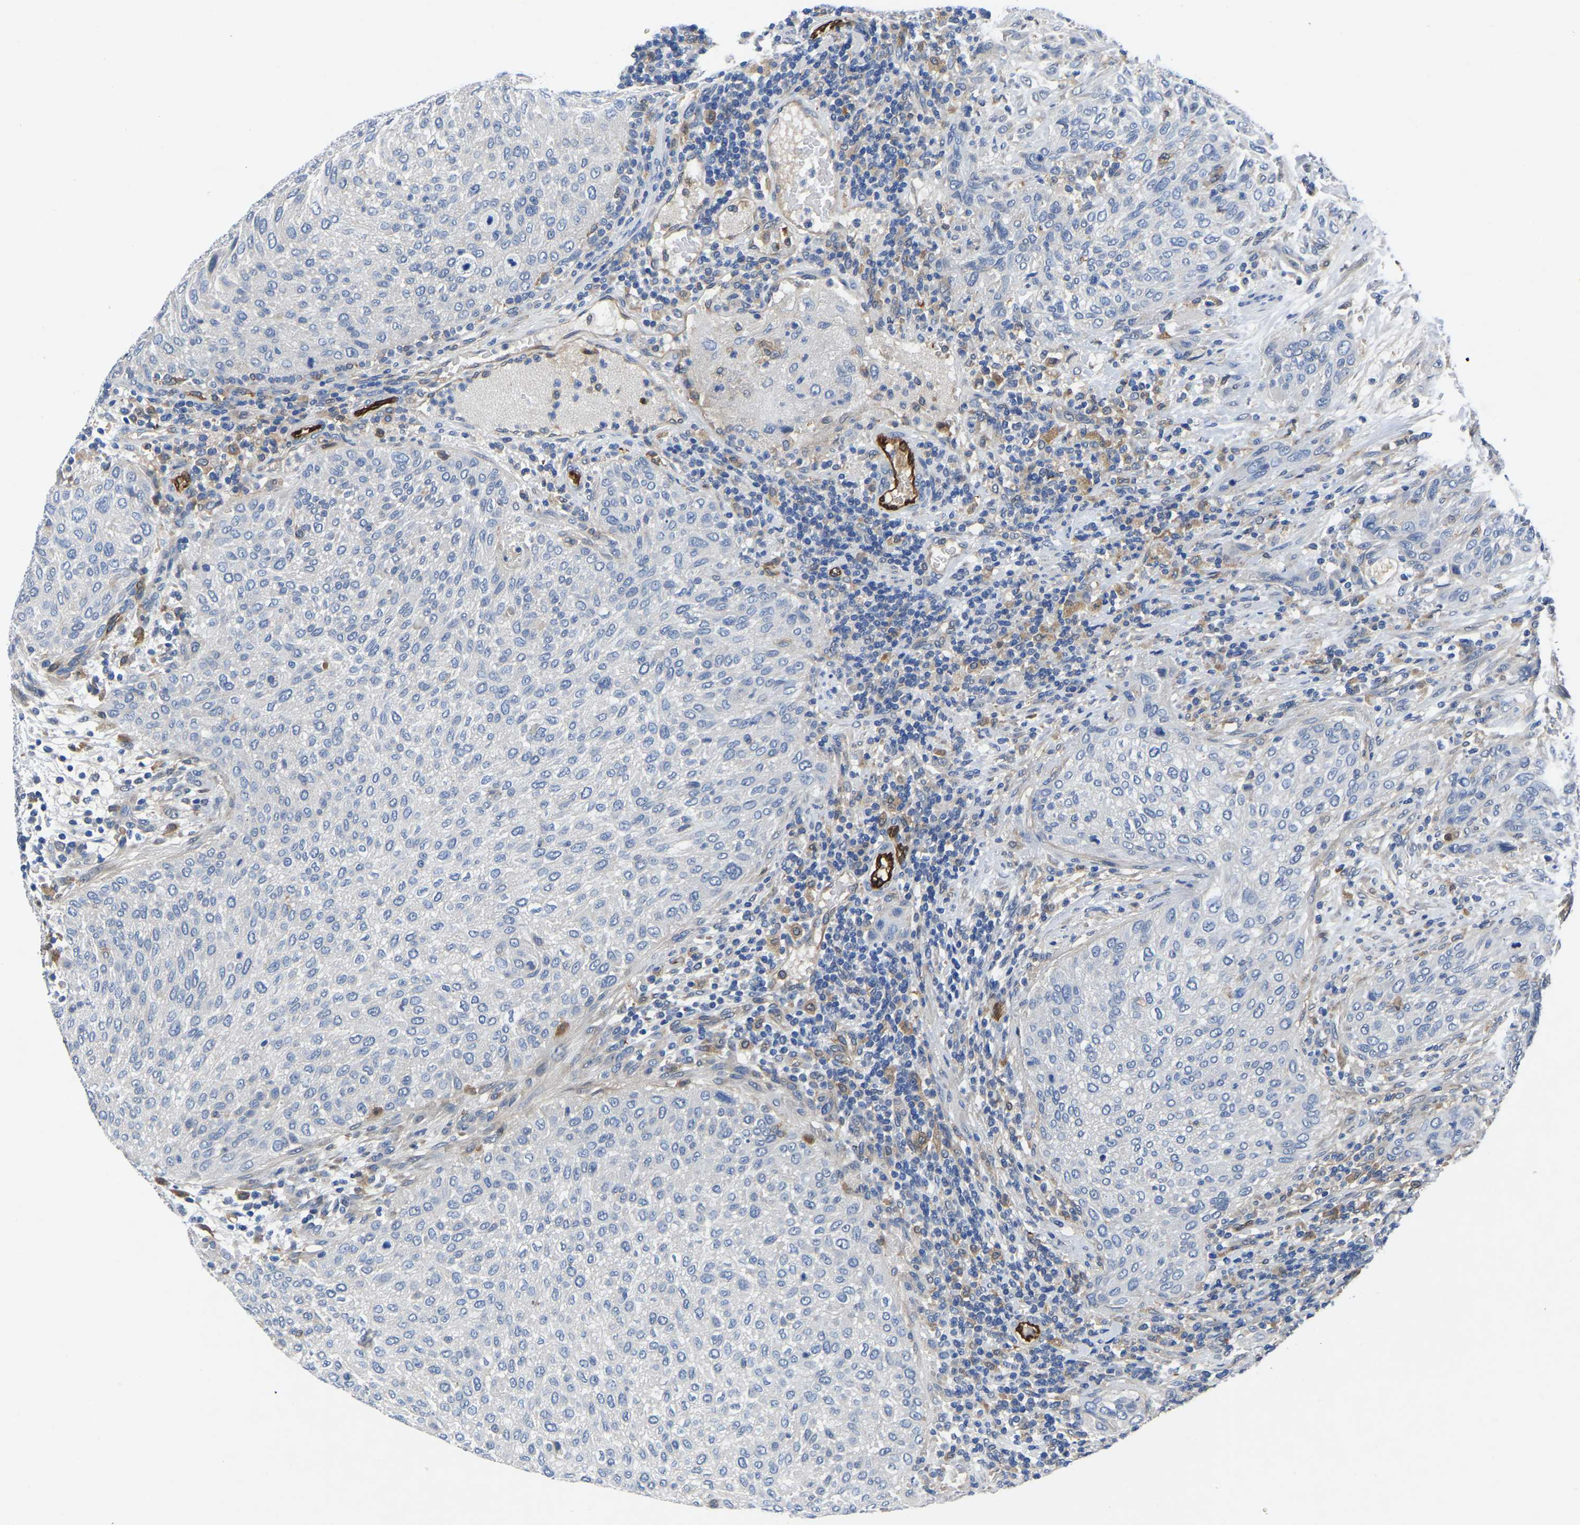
{"staining": {"intensity": "negative", "quantity": "none", "location": "none"}, "tissue": "urothelial cancer", "cell_type": "Tumor cells", "image_type": "cancer", "snomed": [{"axis": "morphology", "description": "Urothelial carcinoma, Low grade"}, {"axis": "morphology", "description": "Urothelial carcinoma, High grade"}, {"axis": "topography", "description": "Urinary bladder"}], "caption": "Immunohistochemical staining of human urothelial cancer demonstrates no significant staining in tumor cells. (Brightfield microscopy of DAB (3,3'-diaminobenzidine) immunohistochemistry at high magnification).", "gene": "ATG2B", "patient": {"sex": "male", "age": 35}}